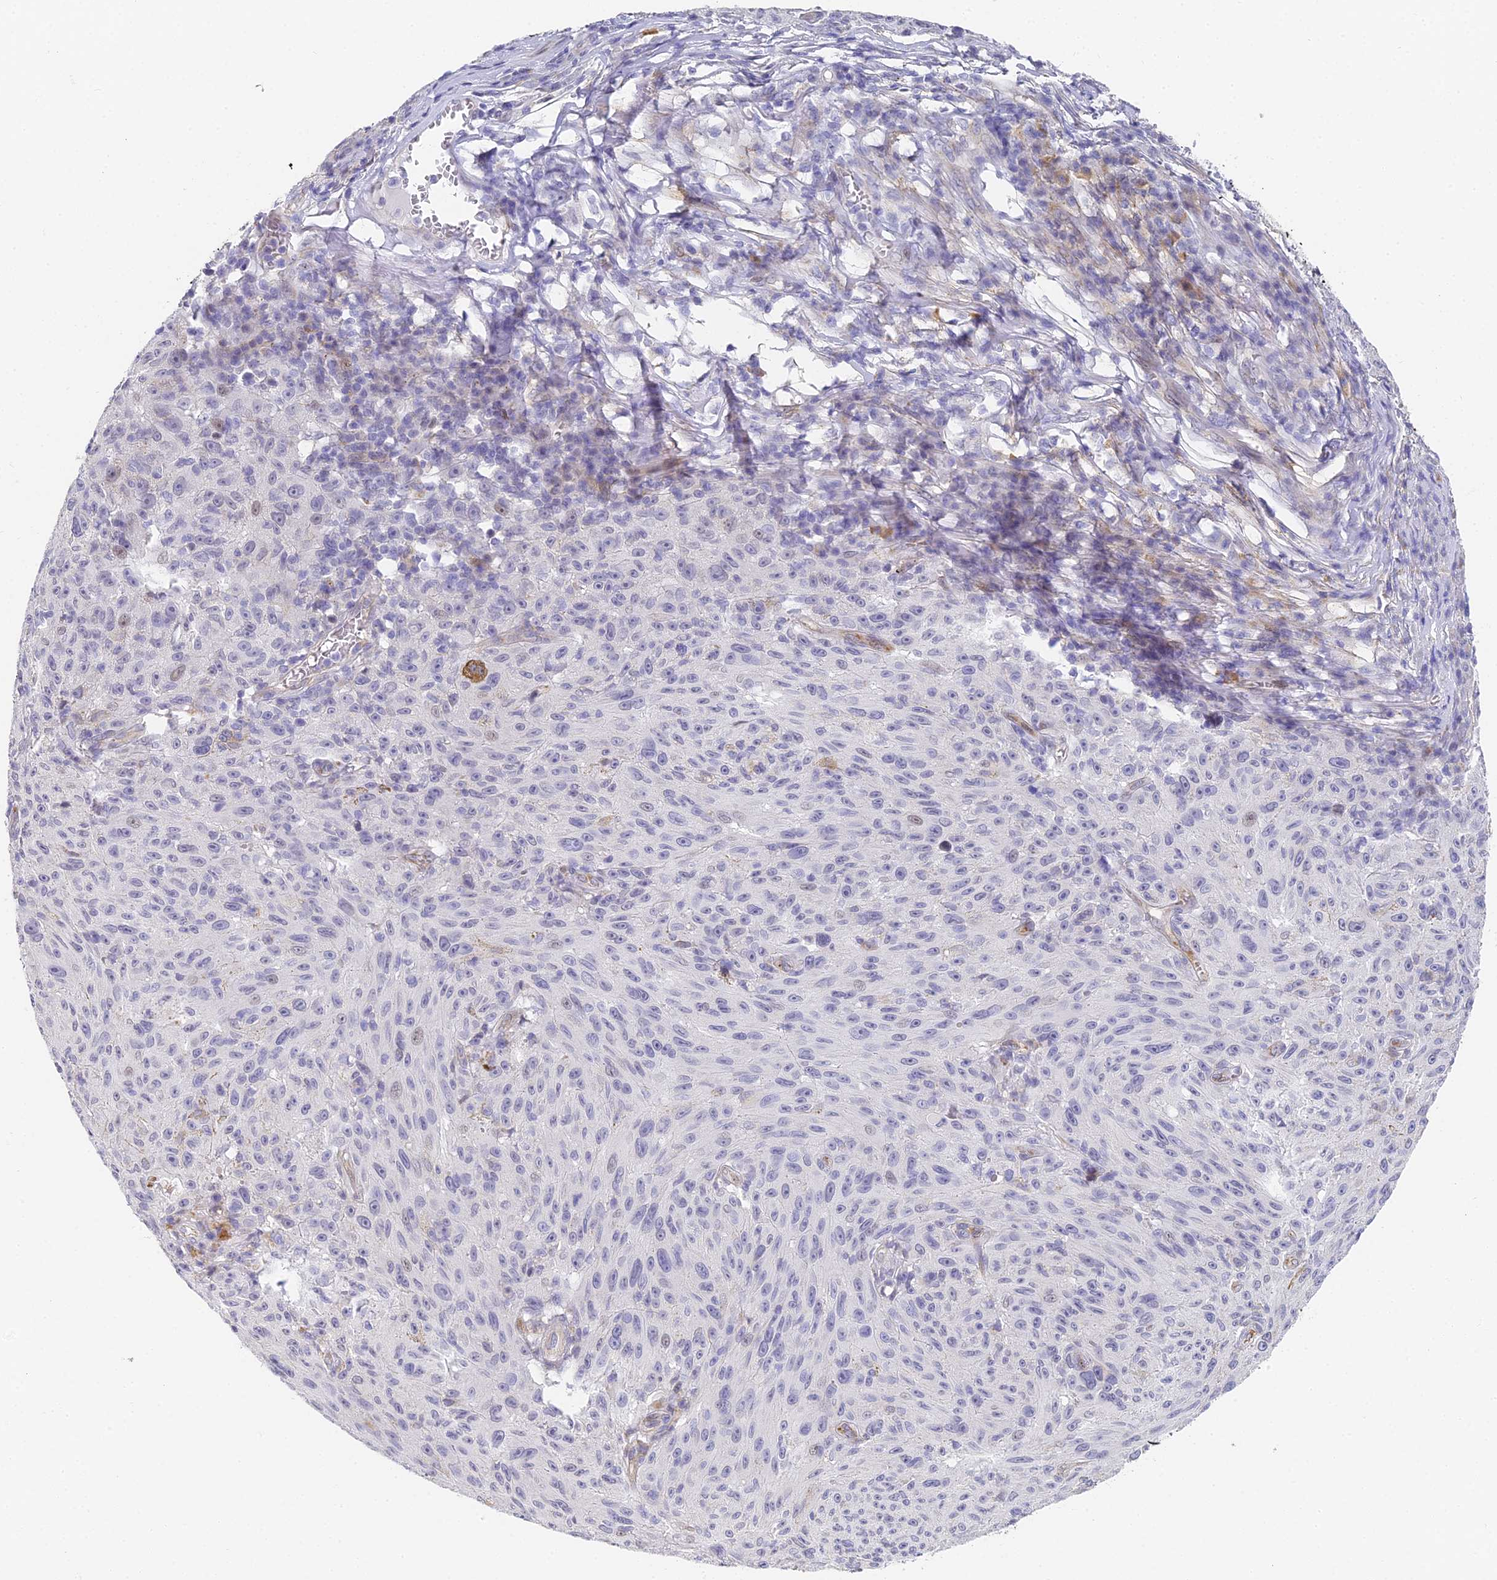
{"staining": {"intensity": "negative", "quantity": "none", "location": "none"}, "tissue": "melanoma", "cell_type": "Tumor cells", "image_type": "cancer", "snomed": [{"axis": "morphology", "description": "Malignant melanoma, NOS"}, {"axis": "topography", "description": "Skin"}], "caption": "A high-resolution histopathology image shows immunohistochemistry staining of malignant melanoma, which shows no significant expression in tumor cells.", "gene": "GJA1", "patient": {"sex": "female", "age": 82}}